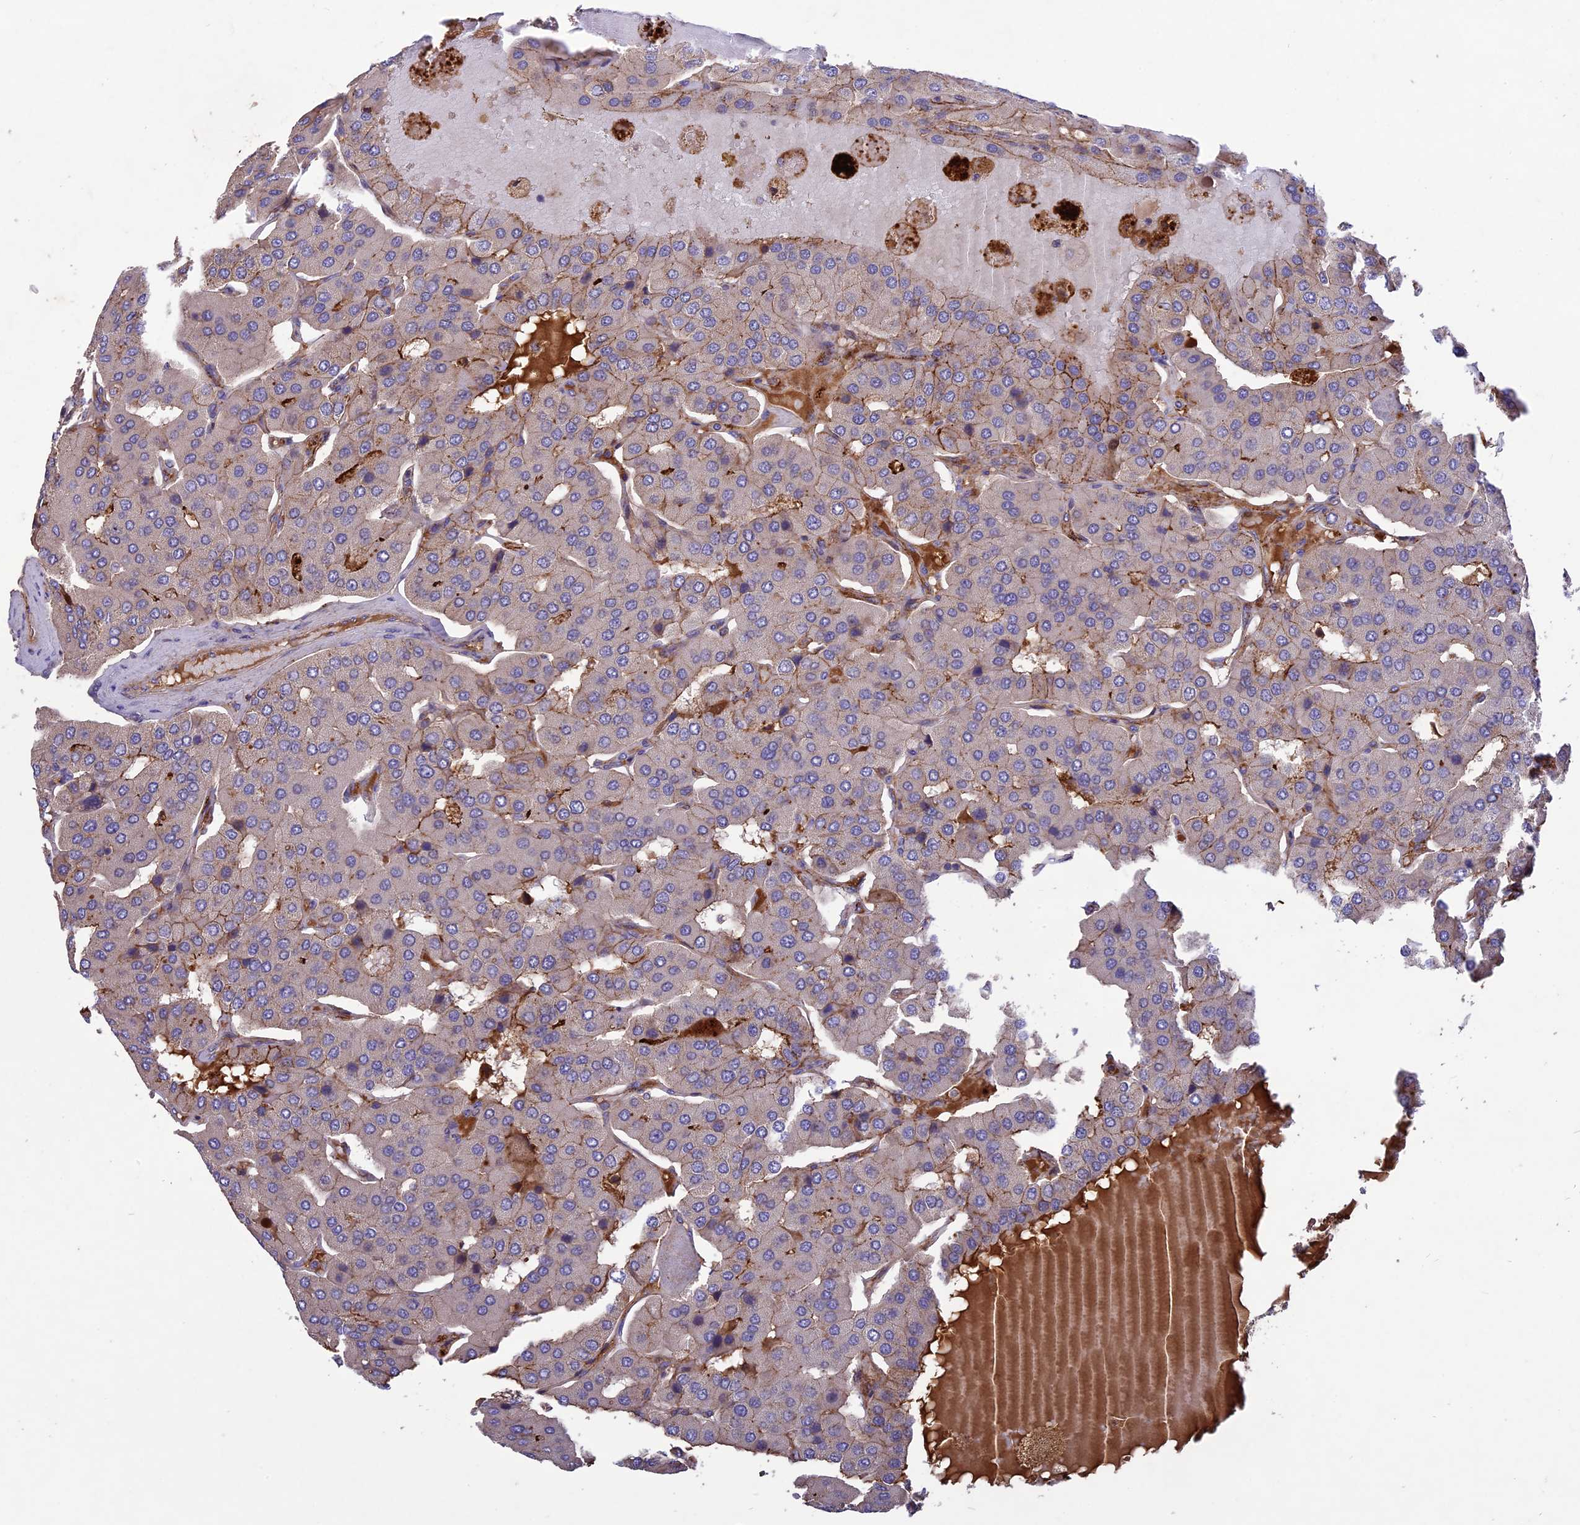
{"staining": {"intensity": "moderate", "quantity": "<25%", "location": "cytoplasmic/membranous"}, "tissue": "parathyroid gland", "cell_type": "Glandular cells", "image_type": "normal", "snomed": [{"axis": "morphology", "description": "Normal tissue, NOS"}, {"axis": "morphology", "description": "Adenoma, NOS"}, {"axis": "topography", "description": "Parathyroid gland"}], "caption": "The histopathology image displays staining of benign parathyroid gland, revealing moderate cytoplasmic/membranous protein staining (brown color) within glandular cells. (Stains: DAB in brown, nuclei in blue, Microscopy: brightfield microscopy at high magnification).", "gene": "ADO", "patient": {"sex": "female", "age": 86}}